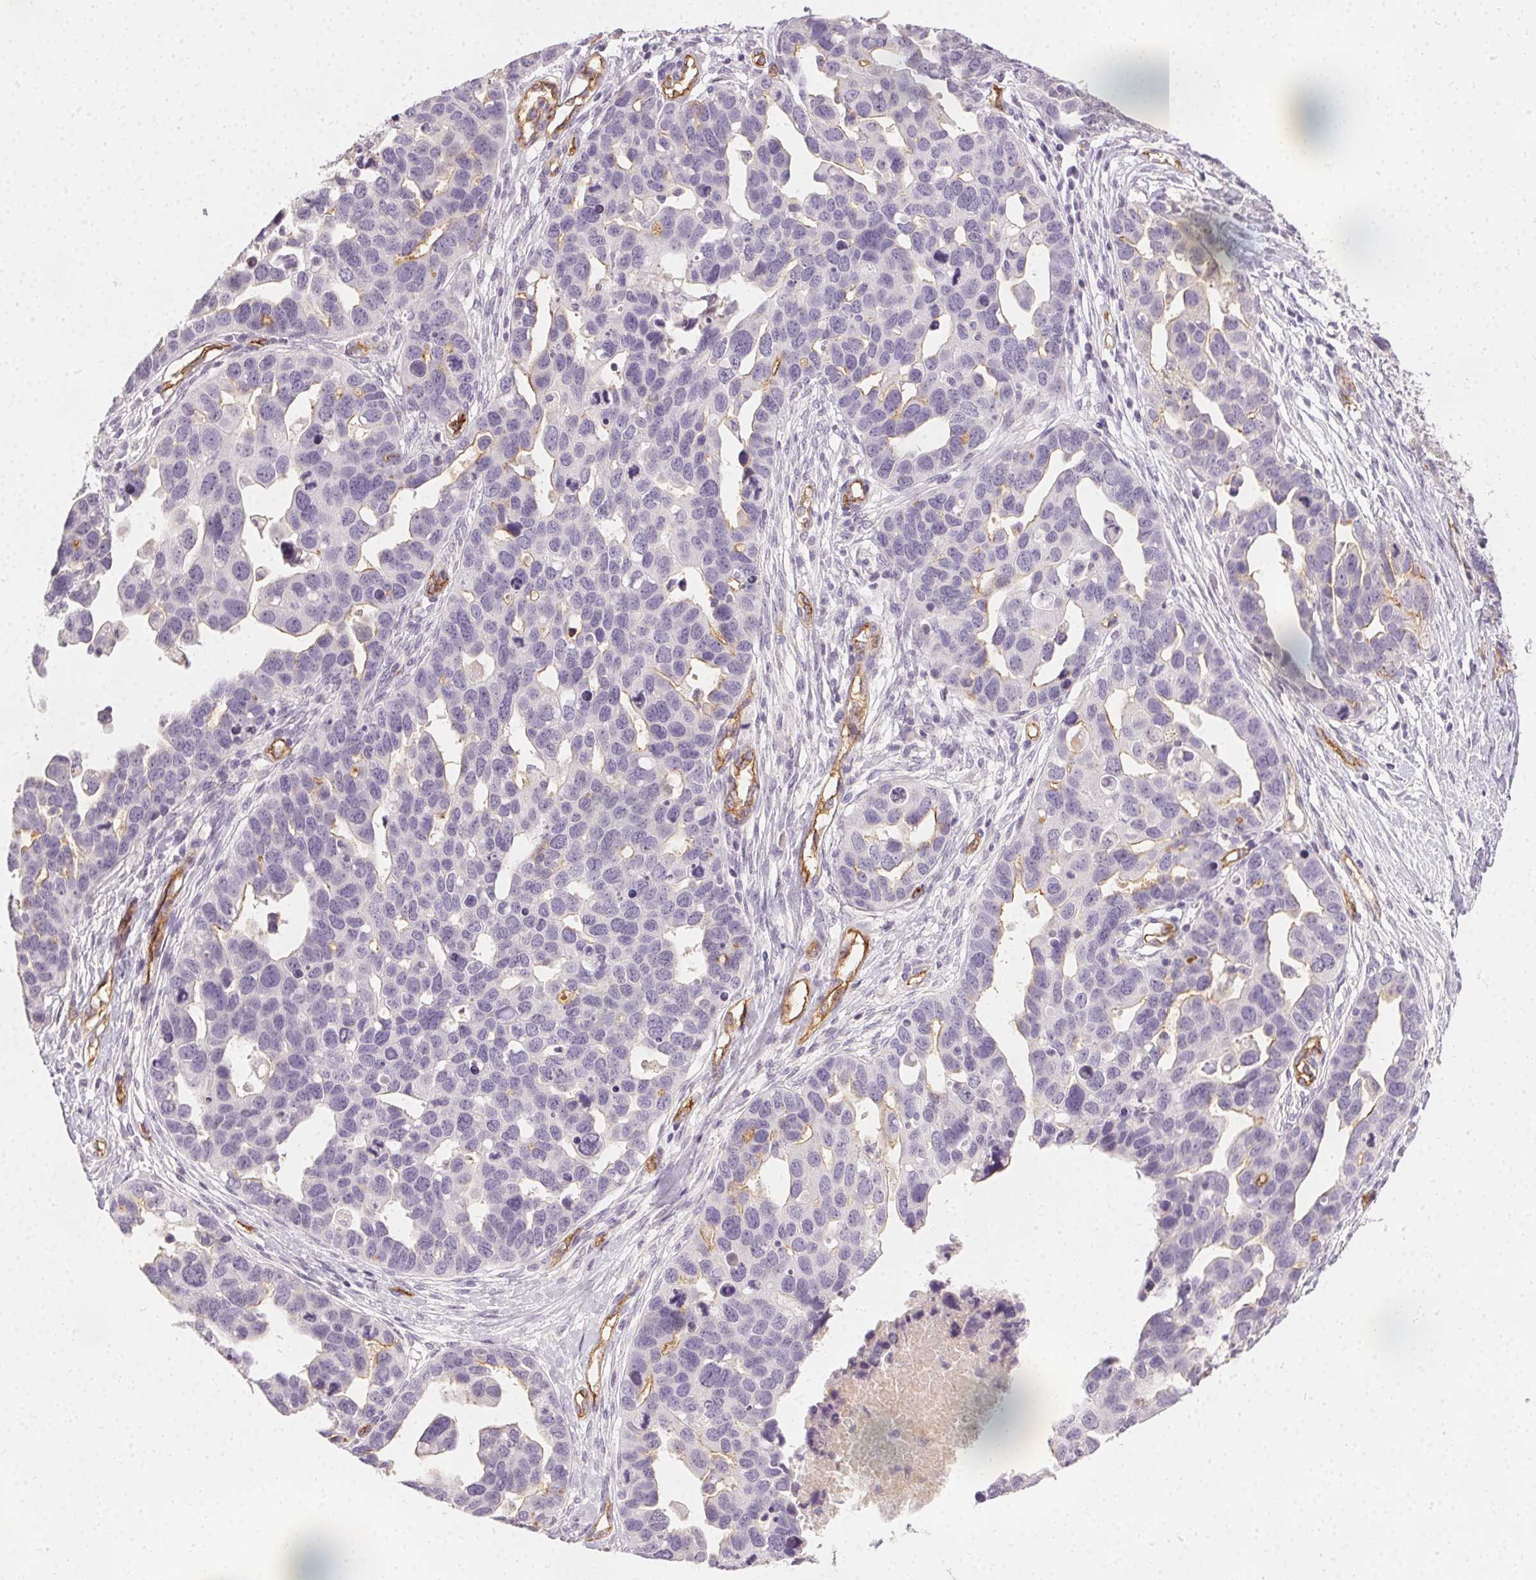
{"staining": {"intensity": "negative", "quantity": "none", "location": "none"}, "tissue": "ovarian cancer", "cell_type": "Tumor cells", "image_type": "cancer", "snomed": [{"axis": "morphology", "description": "Cystadenocarcinoma, serous, NOS"}, {"axis": "topography", "description": "Ovary"}], "caption": "A histopathology image of serous cystadenocarcinoma (ovarian) stained for a protein reveals no brown staining in tumor cells.", "gene": "PODXL", "patient": {"sex": "female", "age": 54}}